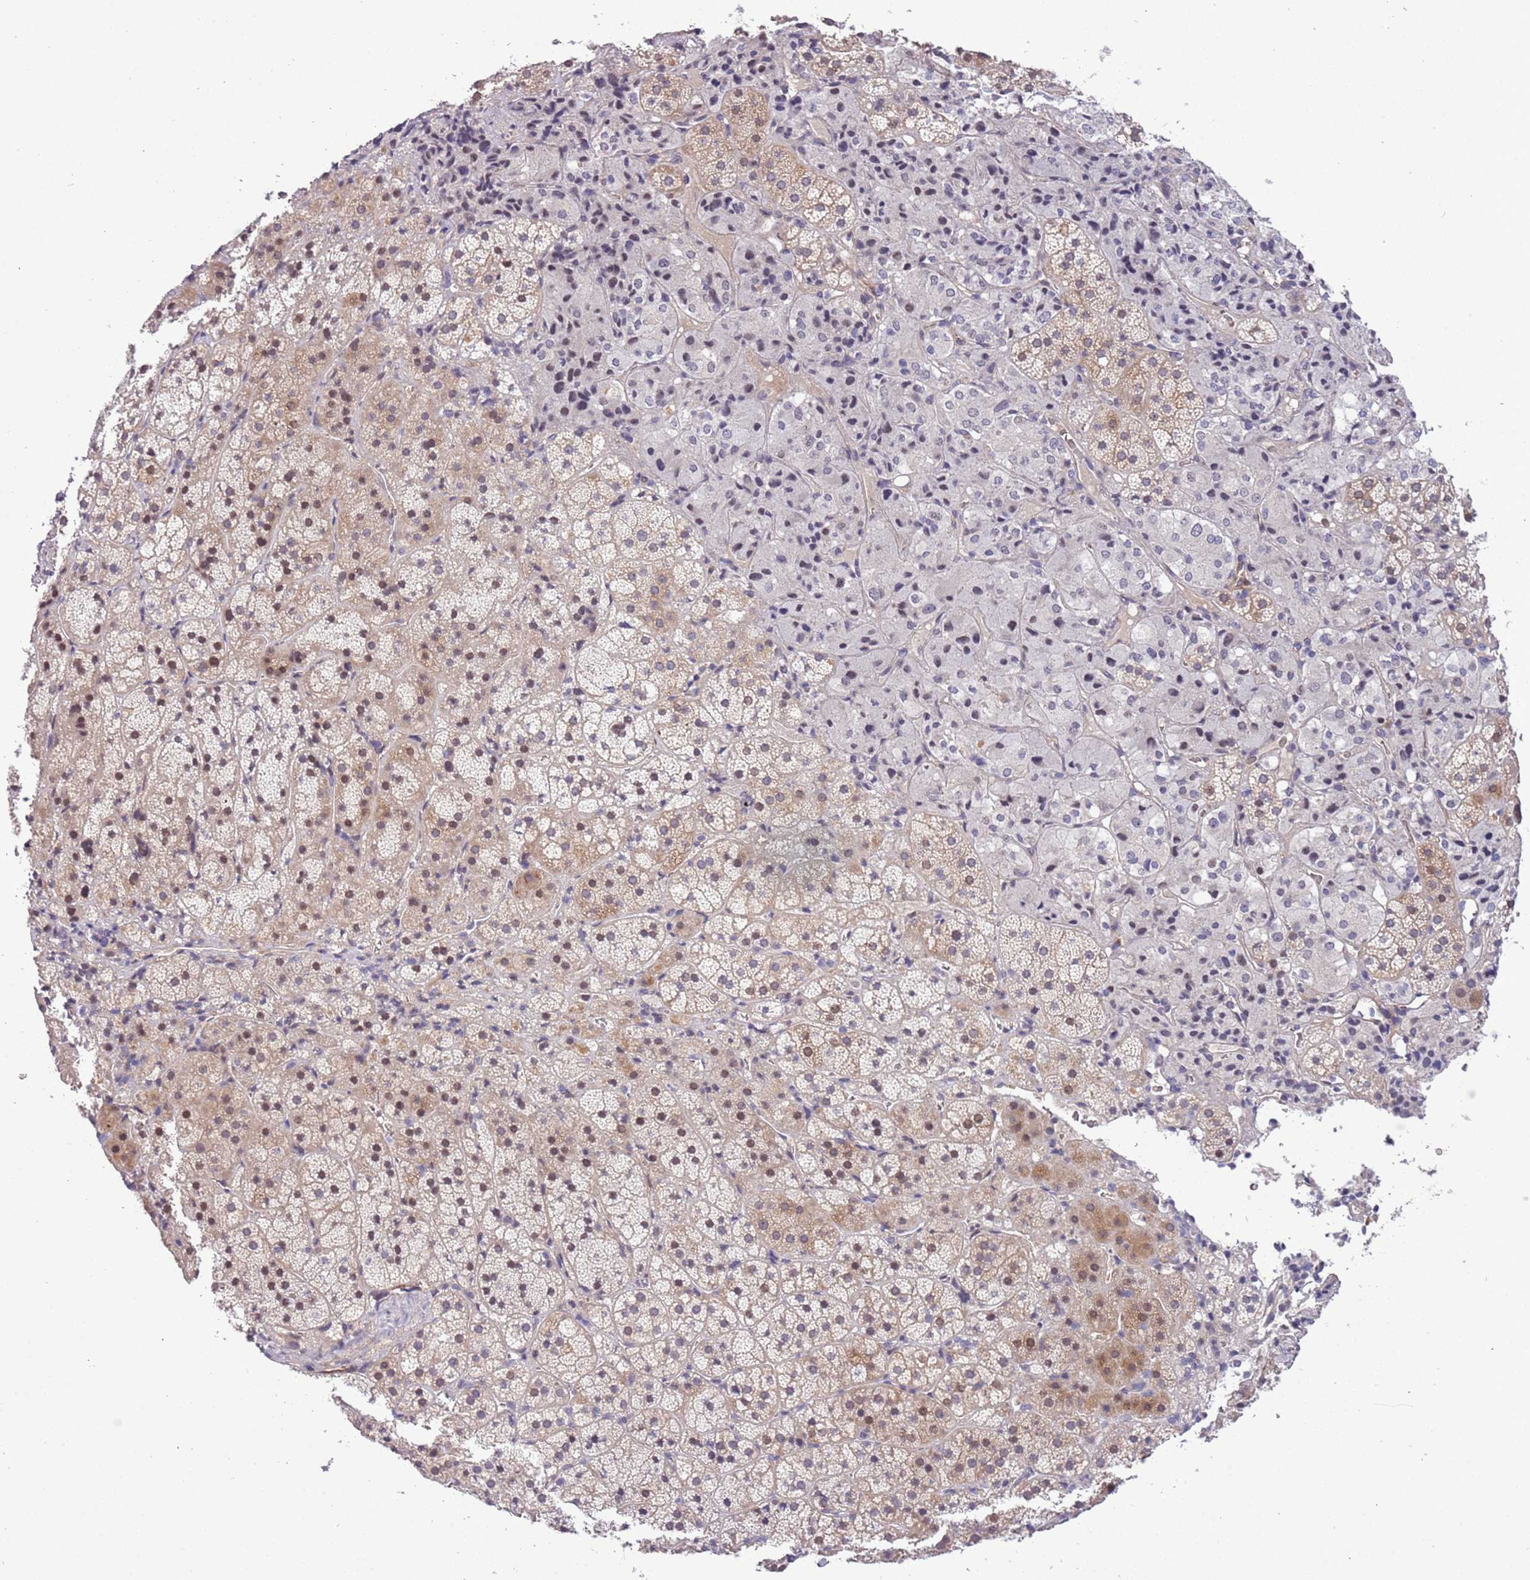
{"staining": {"intensity": "weak", "quantity": "25%-75%", "location": "cytoplasmic/membranous,nuclear"}, "tissue": "adrenal gland", "cell_type": "Glandular cells", "image_type": "normal", "snomed": [{"axis": "morphology", "description": "Normal tissue, NOS"}, {"axis": "topography", "description": "Adrenal gland"}], "caption": "Protein analysis of benign adrenal gland displays weak cytoplasmic/membranous,nuclear positivity in approximately 25%-75% of glandular cells.", "gene": "MAGEF1", "patient": {"sex": "female", "age": 44}}